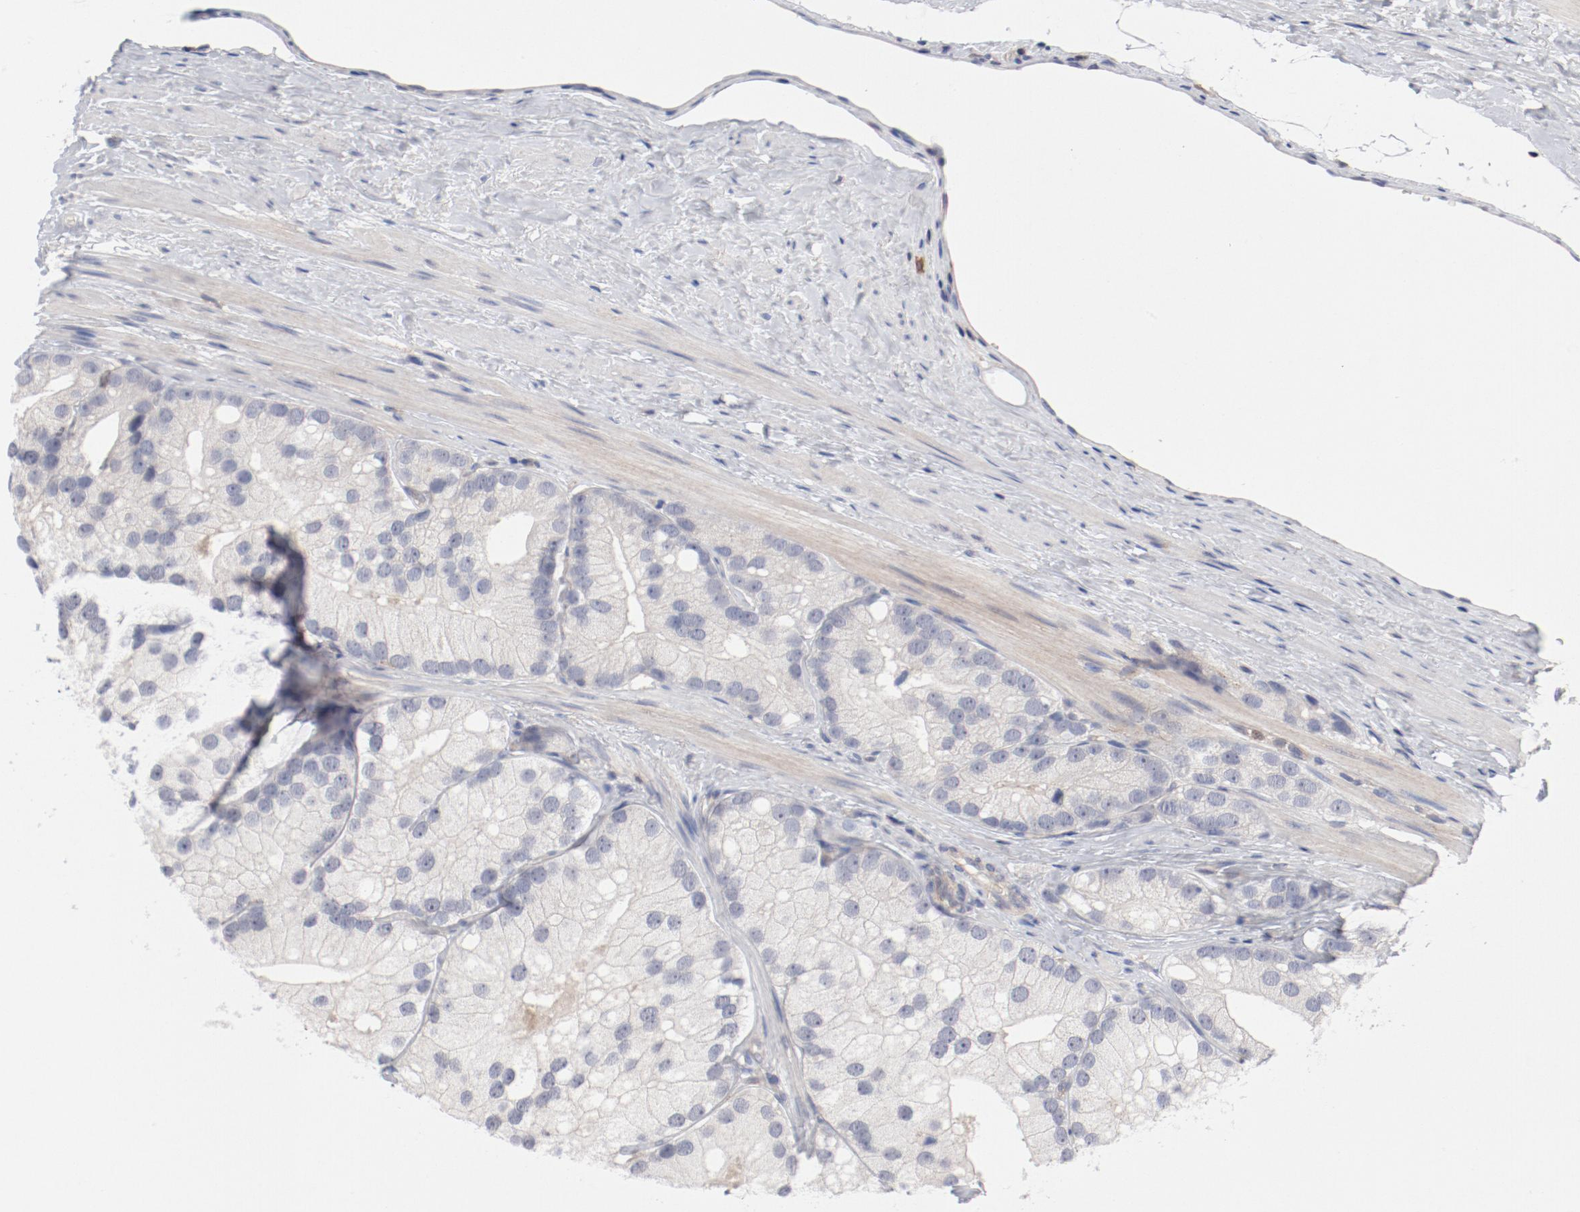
{"staining": {"intensity": "negative", "quantity": "none", "location": "none"}, "tissue": "prostate cancer", "cell_type": "Tumor cells", "image_type": "cancer", "snomed": [{"axis": "morphology", "description": "Adenocarcinoma, Low grade"}, {"axis": "topography", "description": "Prostate"}], "caption": "Immunohistochemical staining of human prostate cancer displays no significant staining in tumor cells.", "gene": "CBL", "patient": {"sex": "male", "age": 69}}